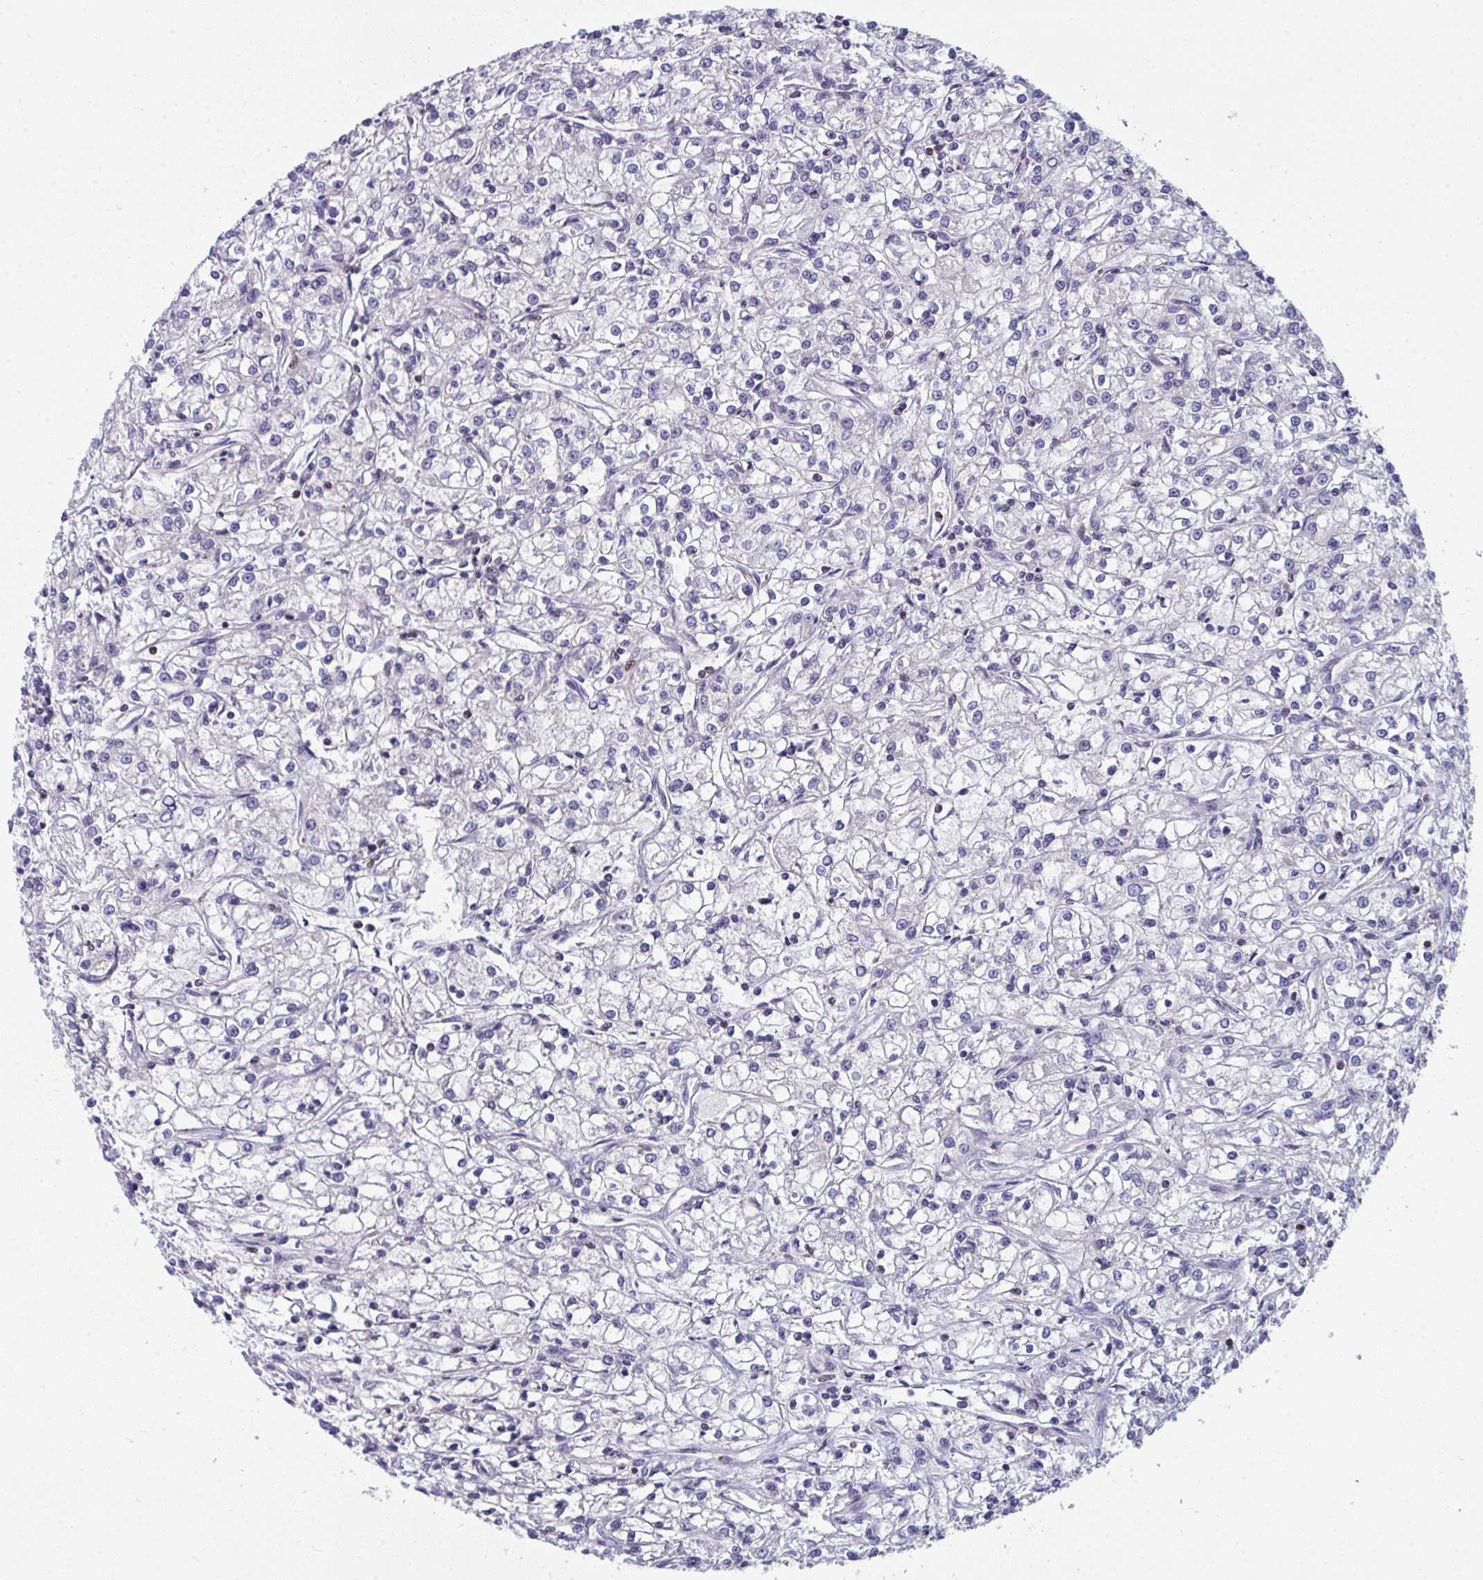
{"staining": {"intensity": "negative", "quantity": "none", "location": "none"}, "tissue": "renal cancer", "cell_type": "Tumor cells", "image_type": "cancer", "snomed": [{"axis": "morphology", "description": "Adenocarcinoma, NOS"}, {"axis": "topography", "description": "Kidney"}], "caption": "The immunohistochemistry photomicrograph has no significant expression in tumor cells of renal cancer tissue. Nuclei are stained in blue.", "gene": "AOC2", "patient": {"sex": "female", "age": 59}}